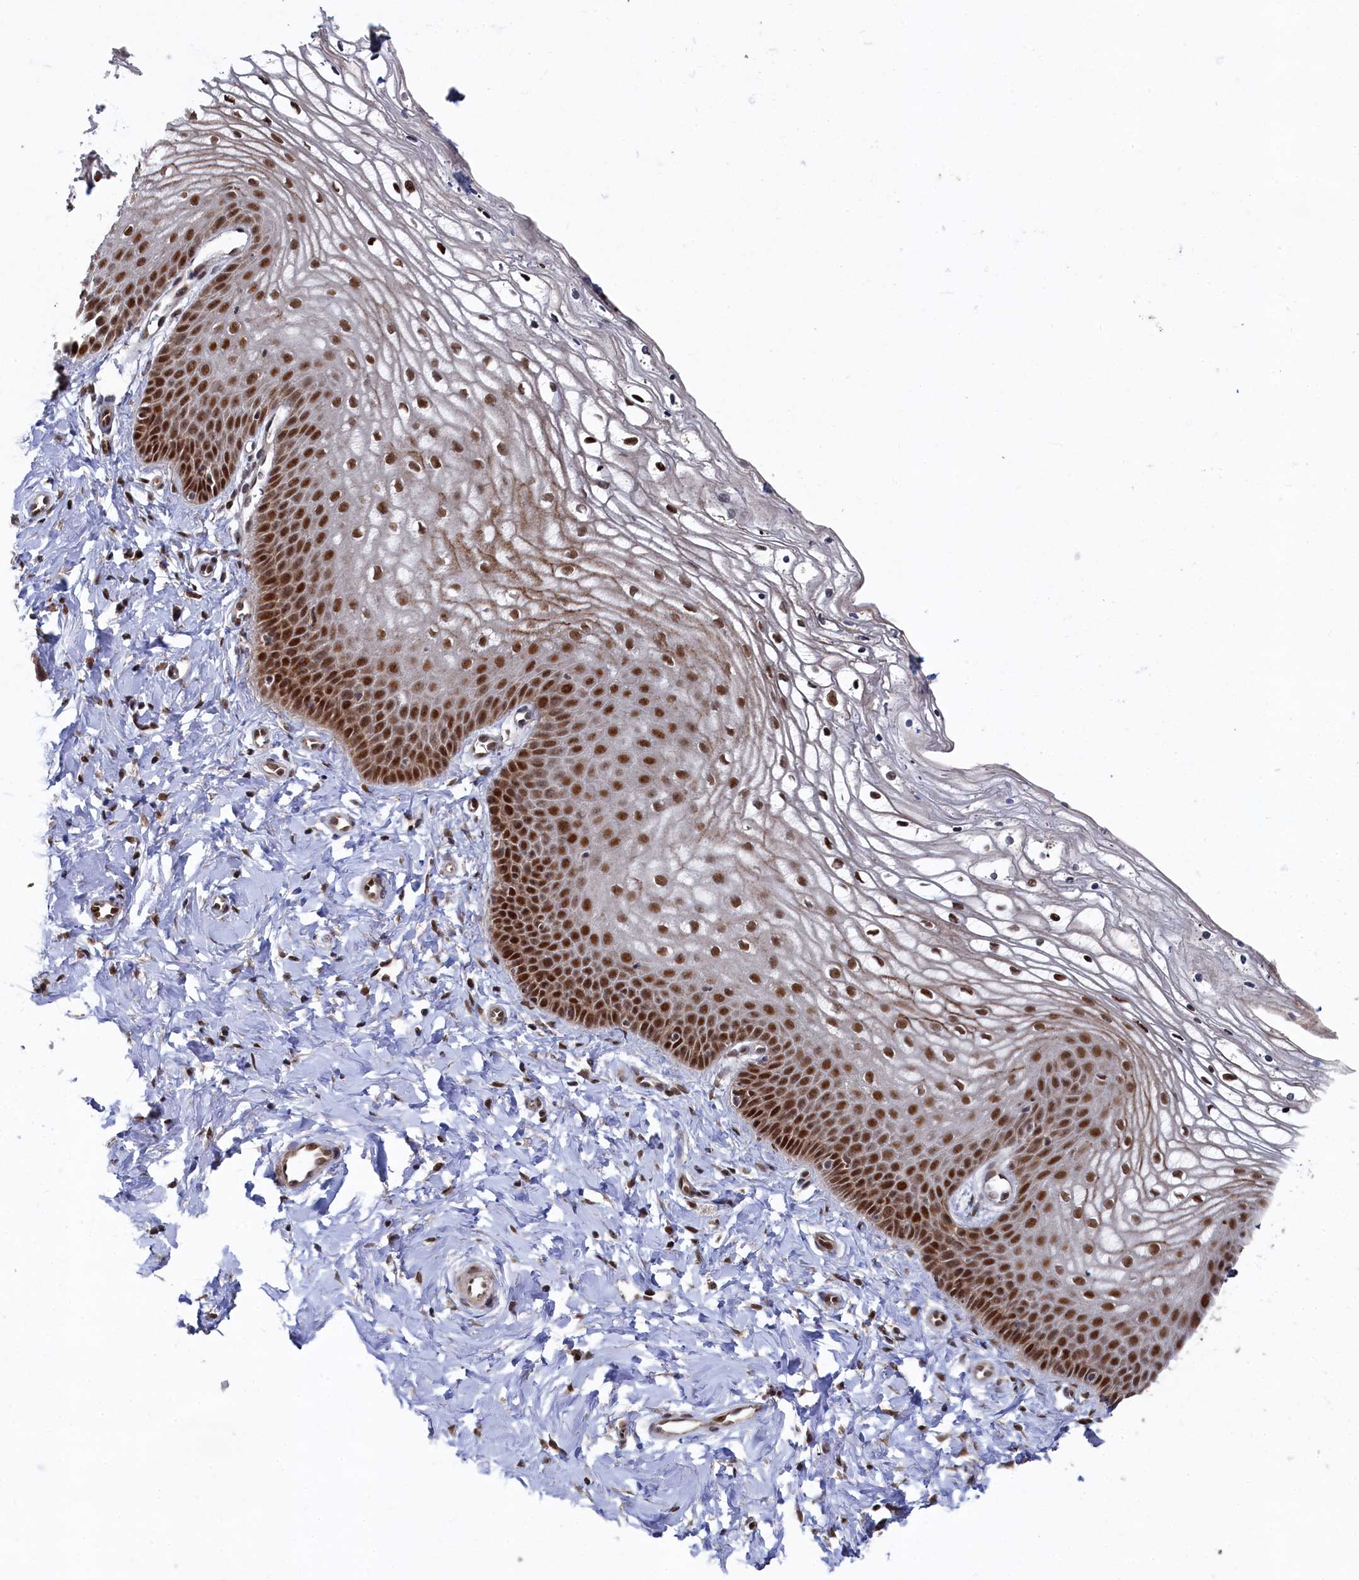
{"staining": {"intensity": "strong", "quantity": ">75%", "location": "nuclear"}, "tissue": "vagina", "cell_type": "Squamous epithelial cells", "image_type": "normal", "snomed": [{"axis": "morphology", "description": "Normal tissue, NOS"}, {"axis": "topography", "description": "Vagina"}, {"axis": "topography", "description": "Cervix"}], "caption": "Strong nuclear positivity is identified in about >75% of squamous epithelial cells in benign vagina. Using DAB (3,3'-diaminobenzidine) (brown) and hematoxylin (blue) stains, captured at high magnification using brightfield microscopy.", "gene": "BUB3", "patient": {"sex": "female", "age": 40}}